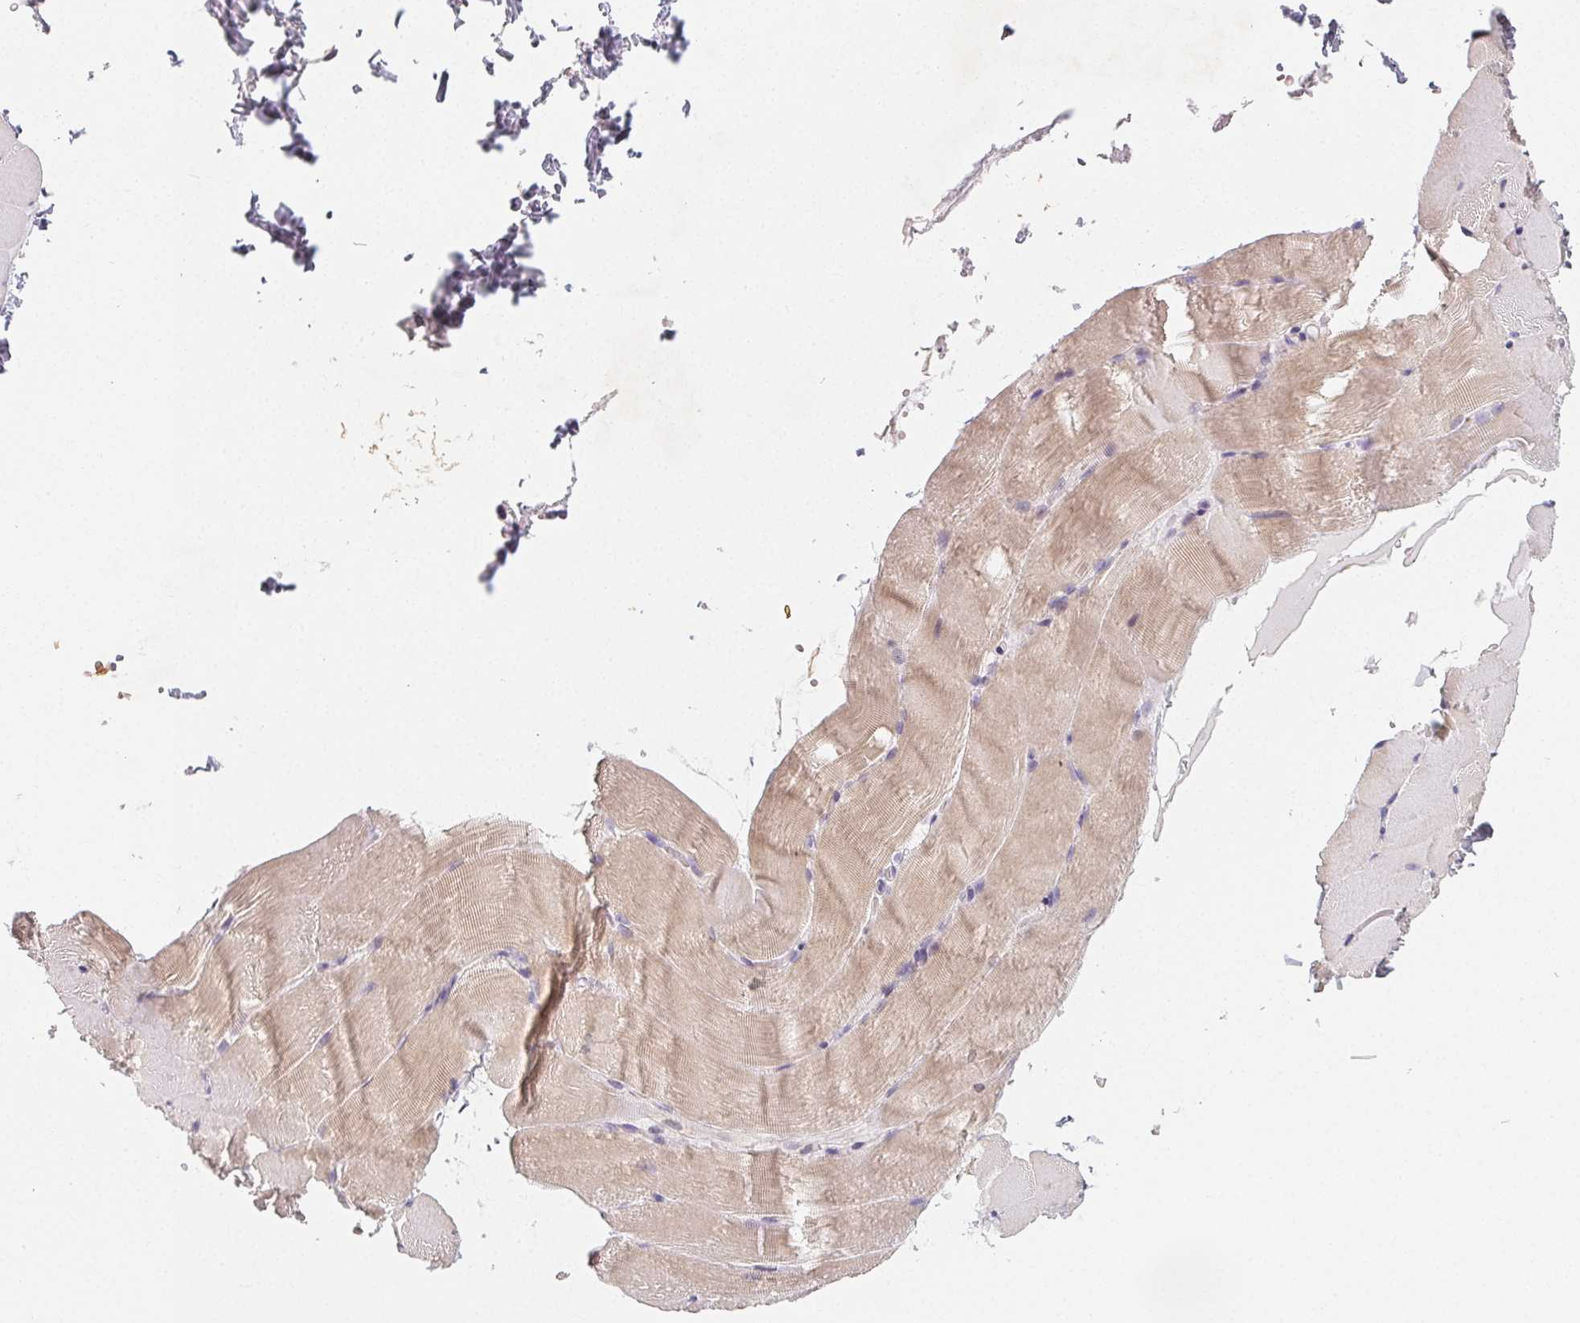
{"staining": {"intensity": "weak", "quantity": "25%-75%", "location": "cytoplasmic/membranous"}, "tissue": "skeletal muscle", "cell_type": "Myocytes", "image_type": "normal", "snomed": [{"axis": "morphology", "description": "Normal tissue, NOS"}, {"axis": "topography", "description": "Skeletal muscle"}], "caption": "IHC photomicrograph of unremarkable human skeletal muscle stained for a protein (brown), which displays low levels of weak cytoplasmic/membranous staining in approximately 25%-75% of myocytes.", "gene": "LRRC23", "patient": {"sex": "female", "age": 37}}